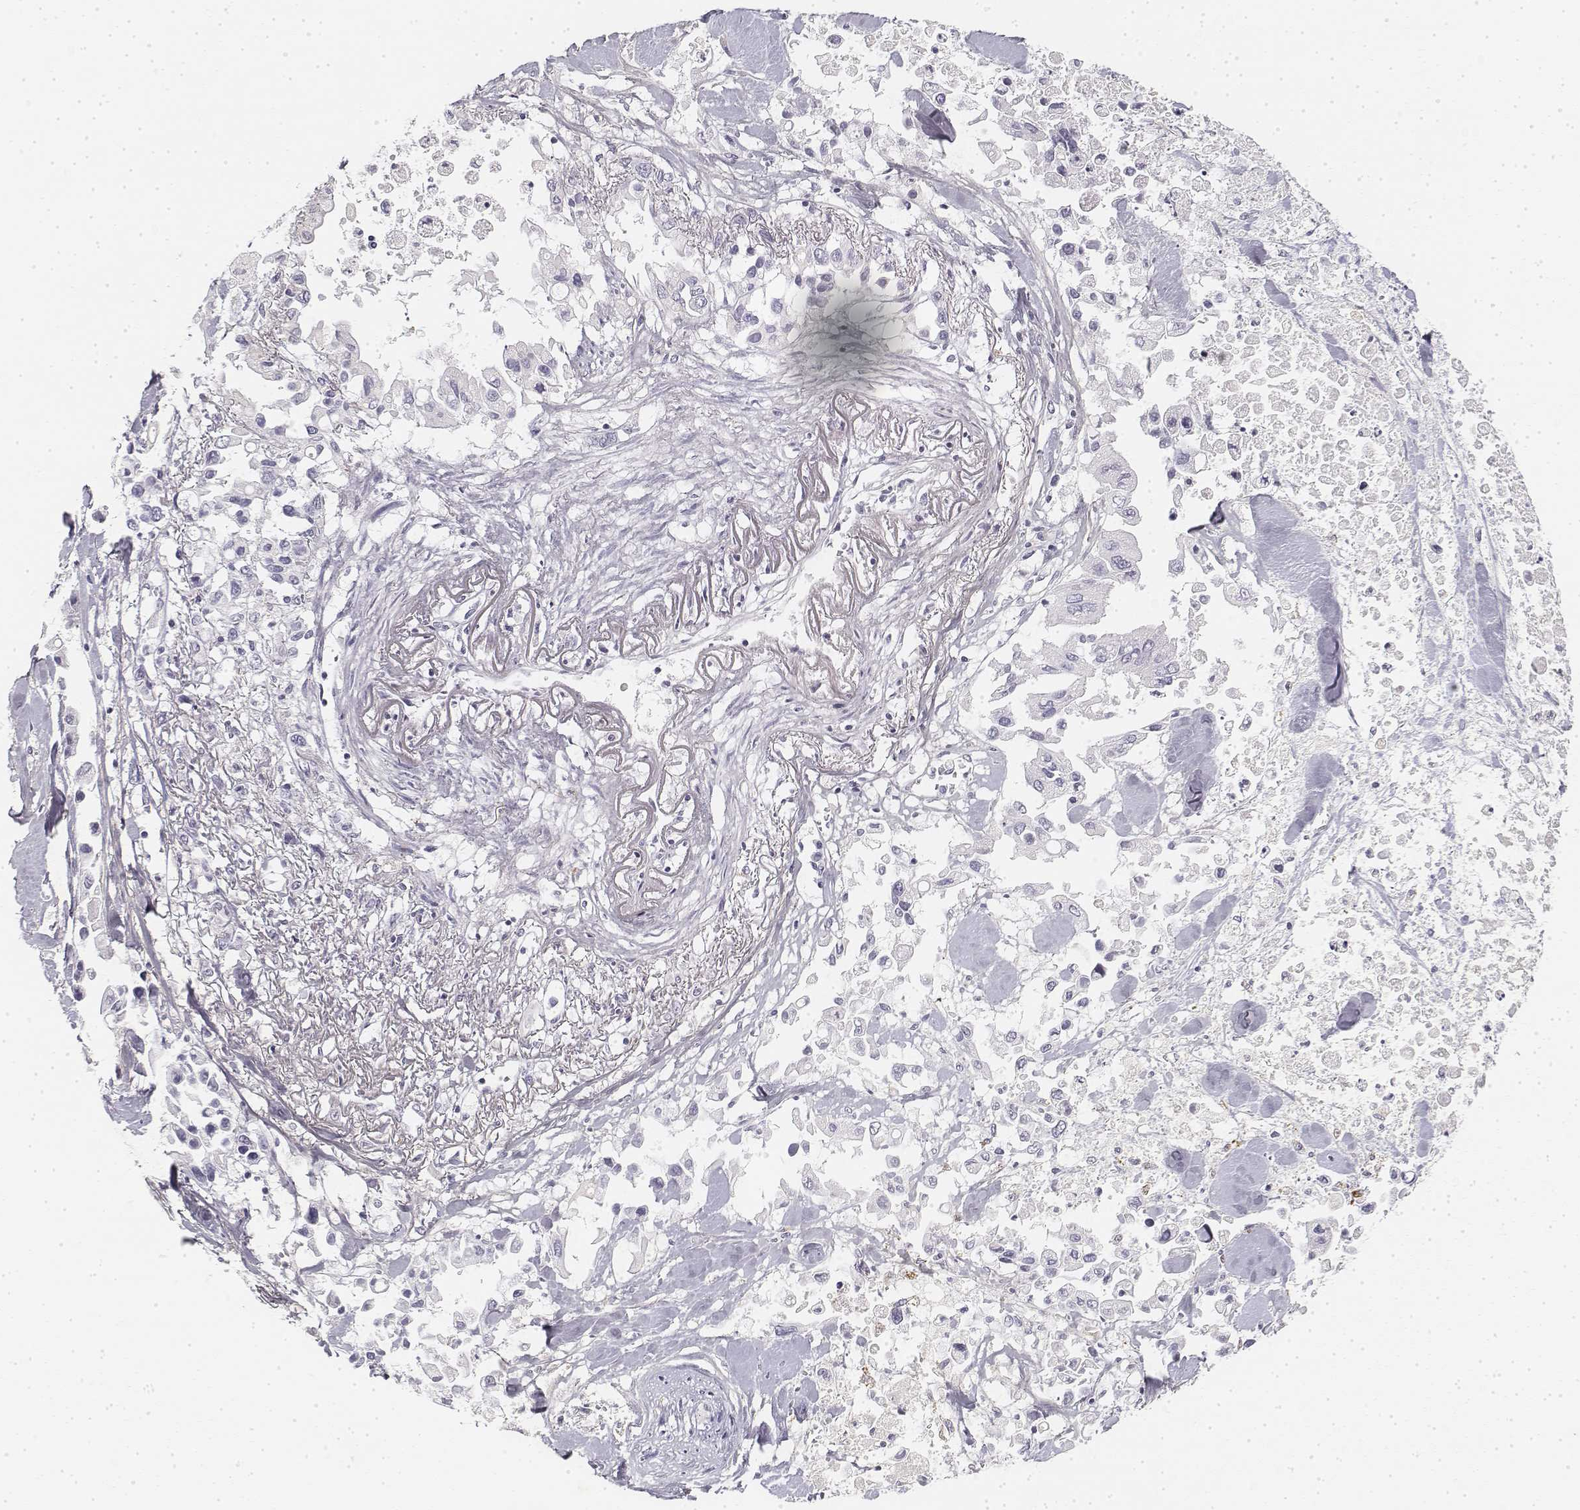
{"staining": {"intensity": "negative", "quantity": "none", "location": "none"}, "tissue": "pancreatic cancer", "cell_type": "Tumor cells", "image_type": "cancer", "snomed": [{"axis": "morphology", "description": "Adenocarcinoma, NOS"}, {"axis": "topography", "description": "Pancreas"}], "caption": "A histopathology image of pancreatic adenocarcinoma stained for a protein exhibits no brown staining in tumor cells. The staining was performed using DAB (3,3'-diaminobenzidine) to visualize the protein expression in brown, while the nuclei were stained in blue with hematoxylin (Magnification: 20x).", "gene": "KRT84", "patient": {"sex": "female", "age": 83}}